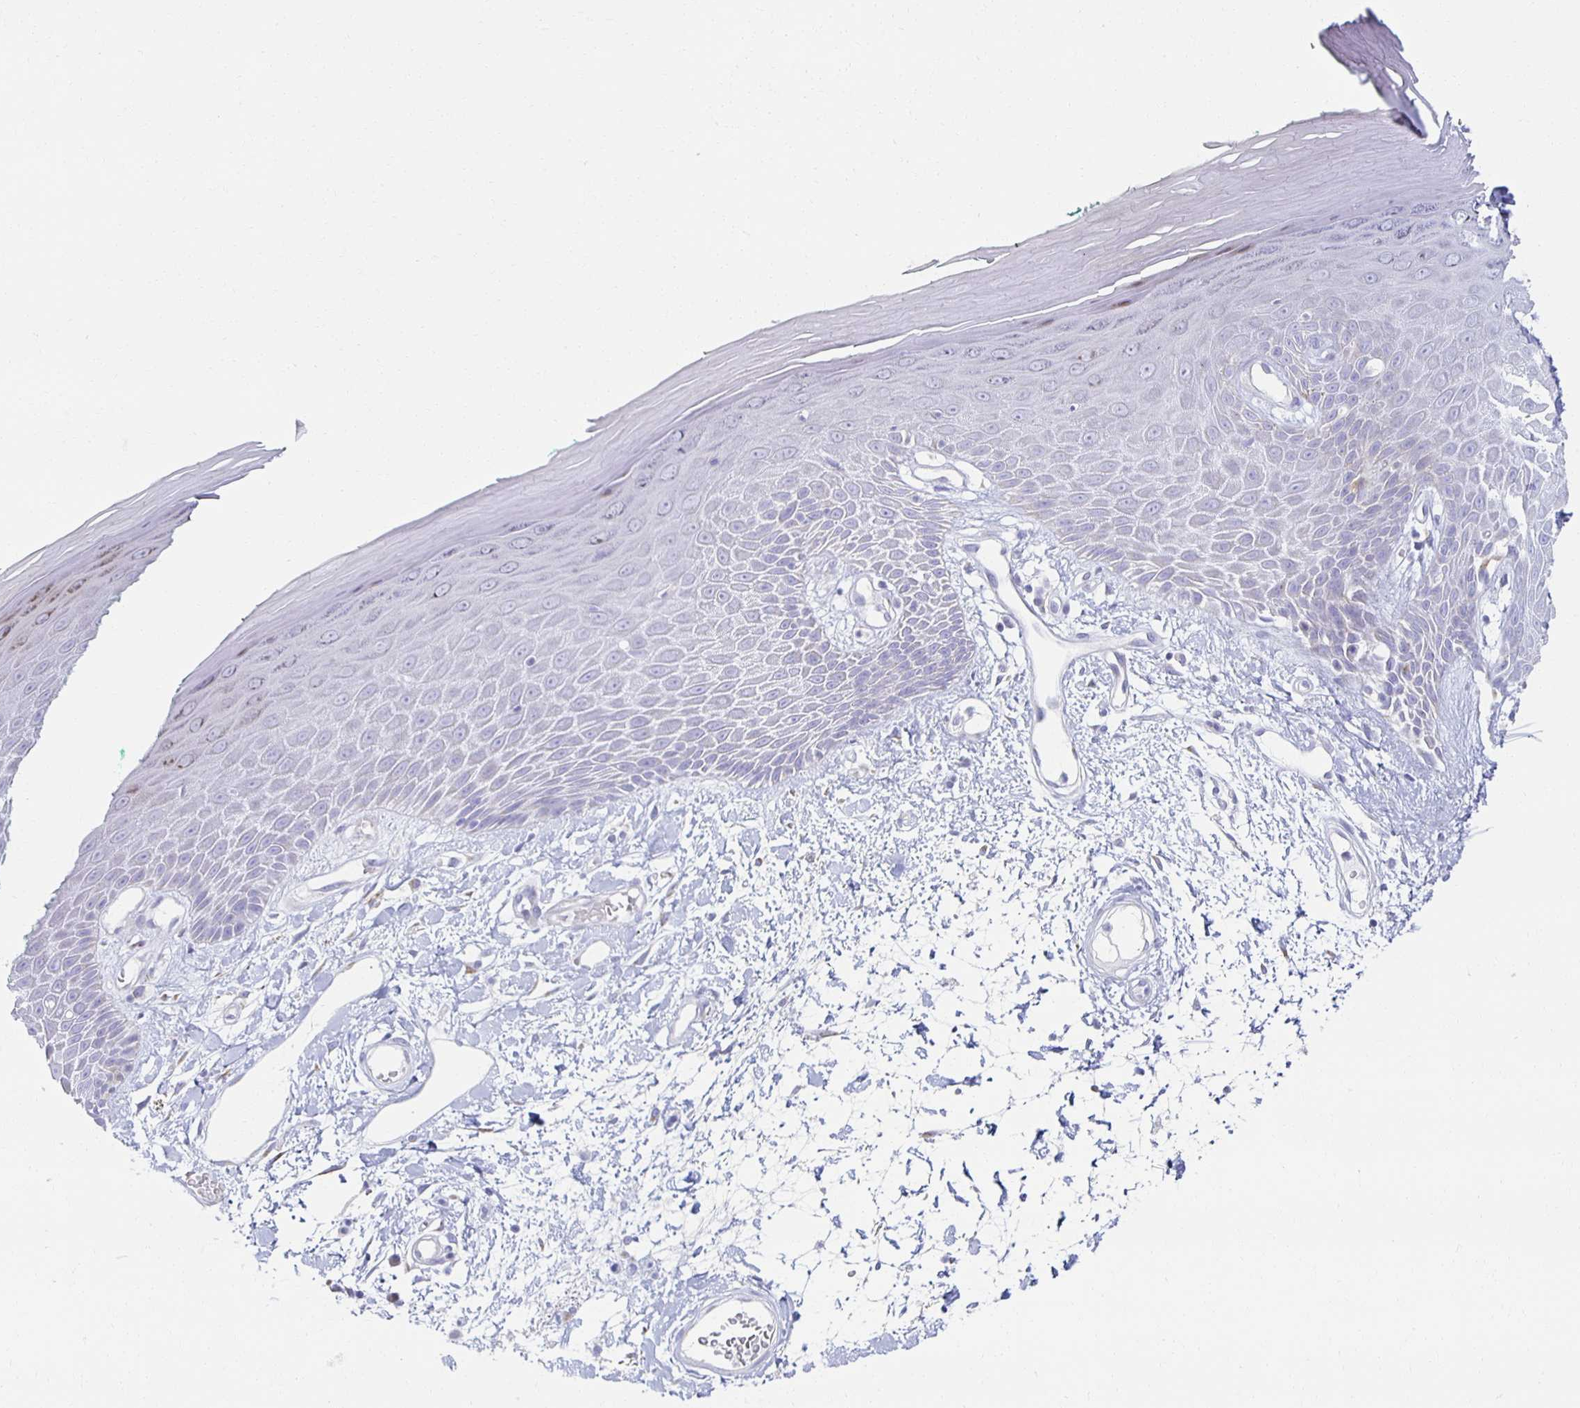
{"staining": {"intensity": "negative", "quantity": "none", "location": "none"}, "tissue": "skin", "cell_type": "Epidermal cells", "image_type": "normal", "snomed": [{"axis": "morphology", "description": "Normal tissue, NOS"}, {"axis": "topography", "description": "Anal"}, {"axis": "topography", "description": "Peripheral nerve tissue"}], "caption": "Immunohistochemistry micrograph of normal skin stained for a protein (brown), which reveals no staining in epidermal cells.", "gene": "TEX44", "patient": {"sex": "male", "age": 78}}